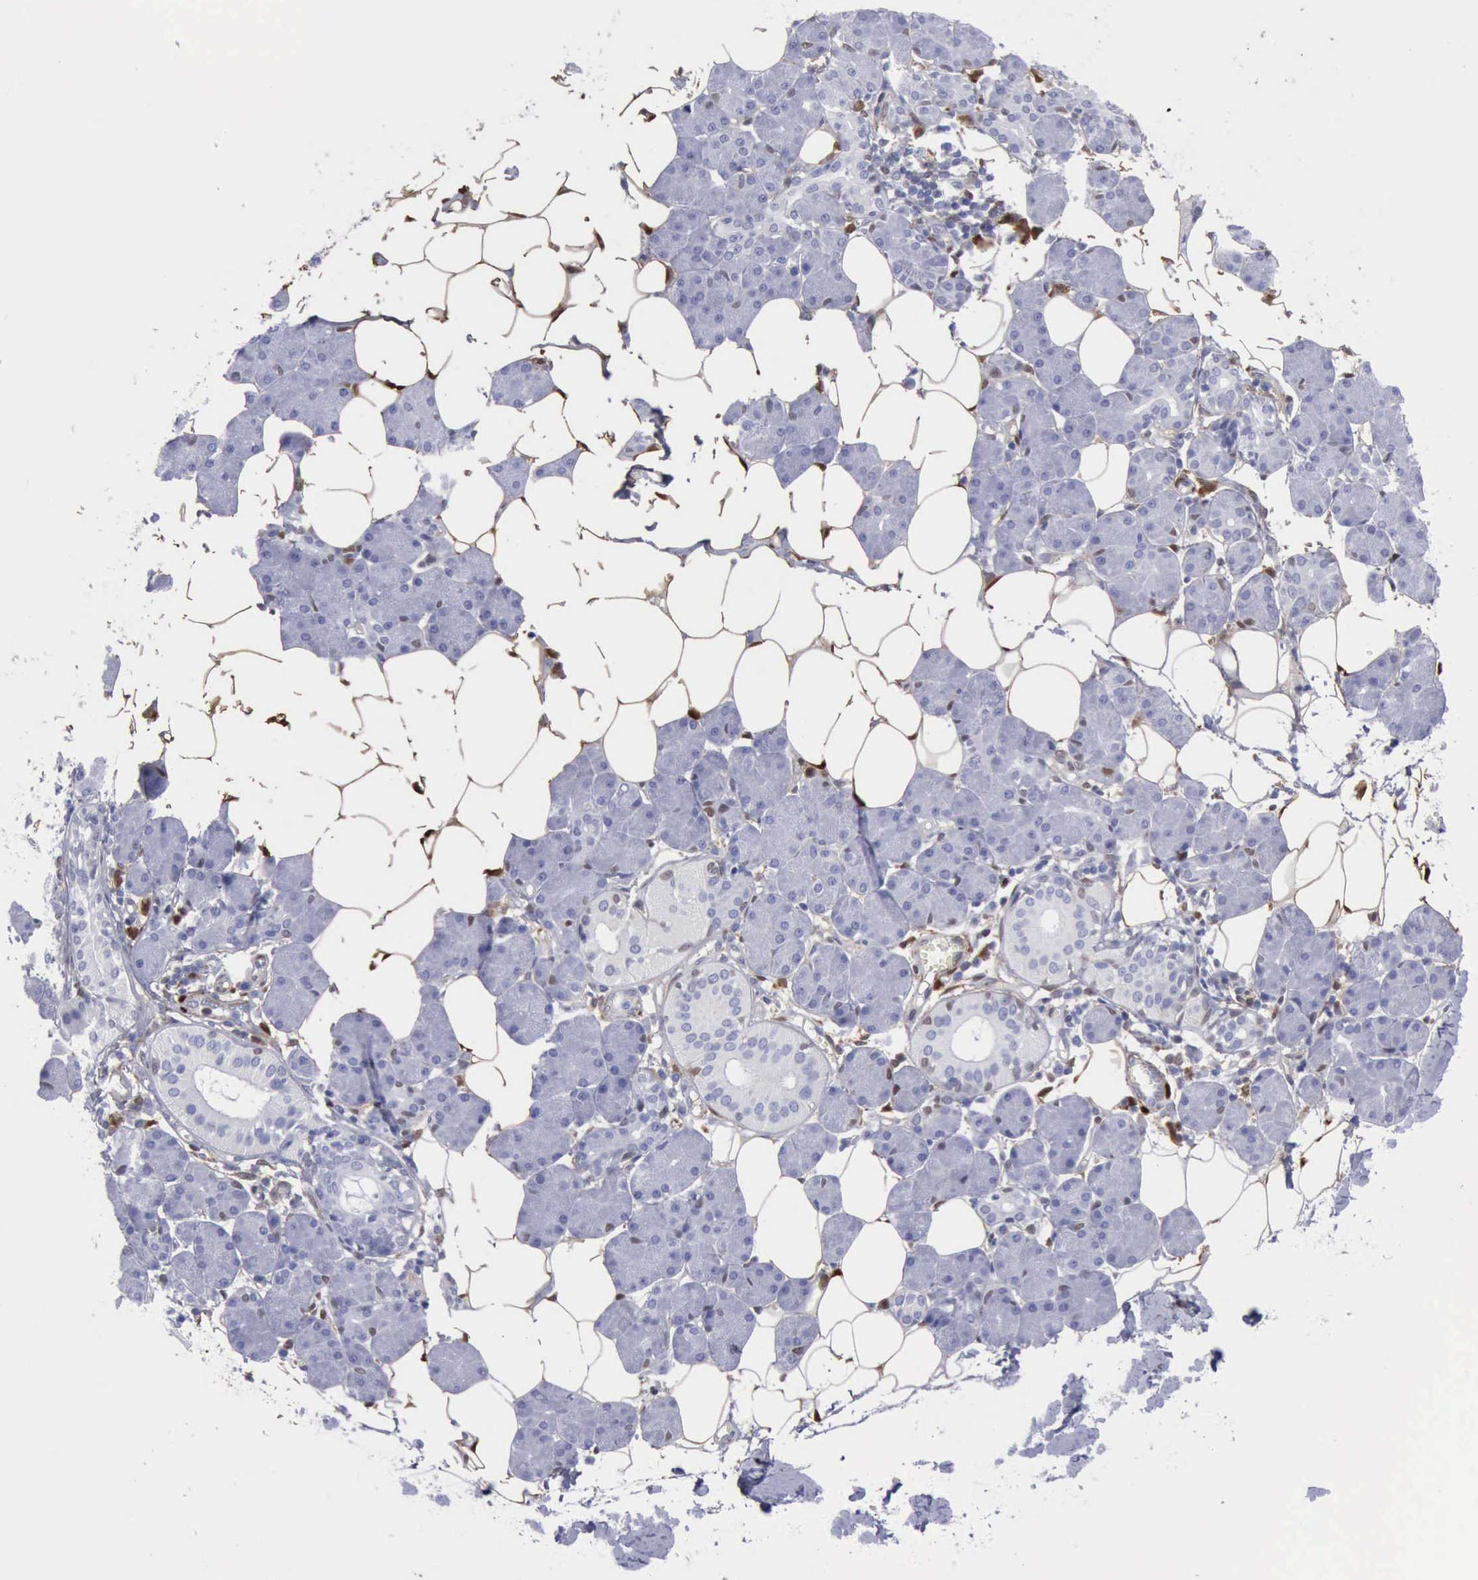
{"staining": {"intensity": "negative", "quantity": "none", "location": "none"}, "tissue": "salivary gland", "cell_type": "Glandular cells", "image_type": "normal", "snomed": [{"axis": "morphology", "description": "Normal tissue, NOS"}, {"axis": "morphology", "description": "Adenoma, NOS"}, {"axis": "topography", "description": "Salivary gland"}], "caption": "This is an immunohistochemistry image of benign human salivary gland. There is no expression in glandular cells.", "gene": "FHL1", "patient": {"sex": "female", "age": 32}}